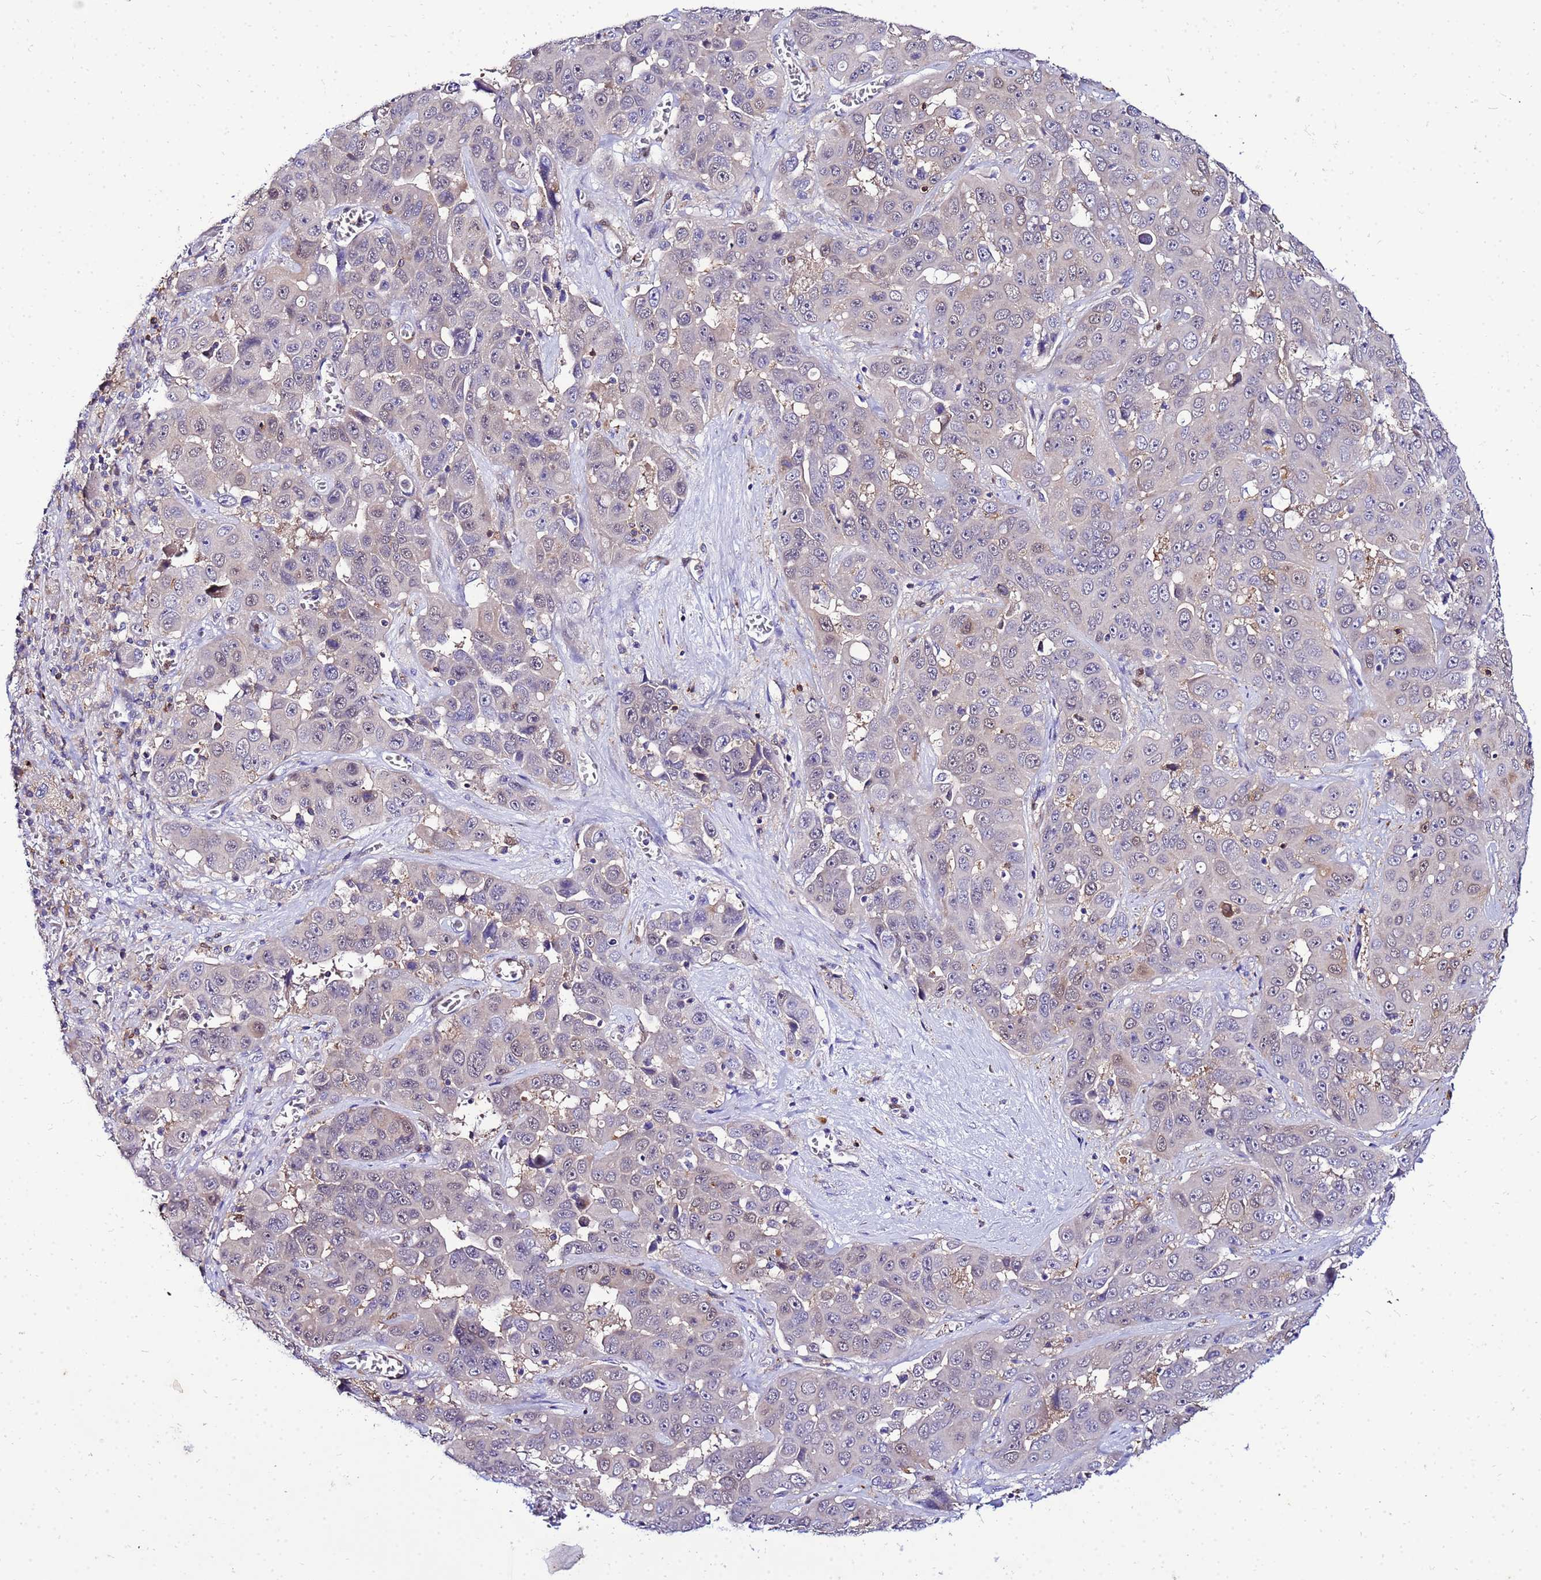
{"staining": {"intensity": "weak", "quantity": "<25%", "location": "nuclear"}, "tissue": "liver cancer", "cell_type": "Tumor cells", "image_type": "cancer", "snomed": [{"axis": "morphology", "description": "Cholangiocarcinoma"}, {"axis": "topography", "description": "Liver"}], "caption": "Immunohistochemistry photomicrograph of human liver cancer stained for a protein (brown), which demonstrates no expression in tumor cells.", "gene": "DBNDD2", "patient": {"sex": "female", "age": 52}}